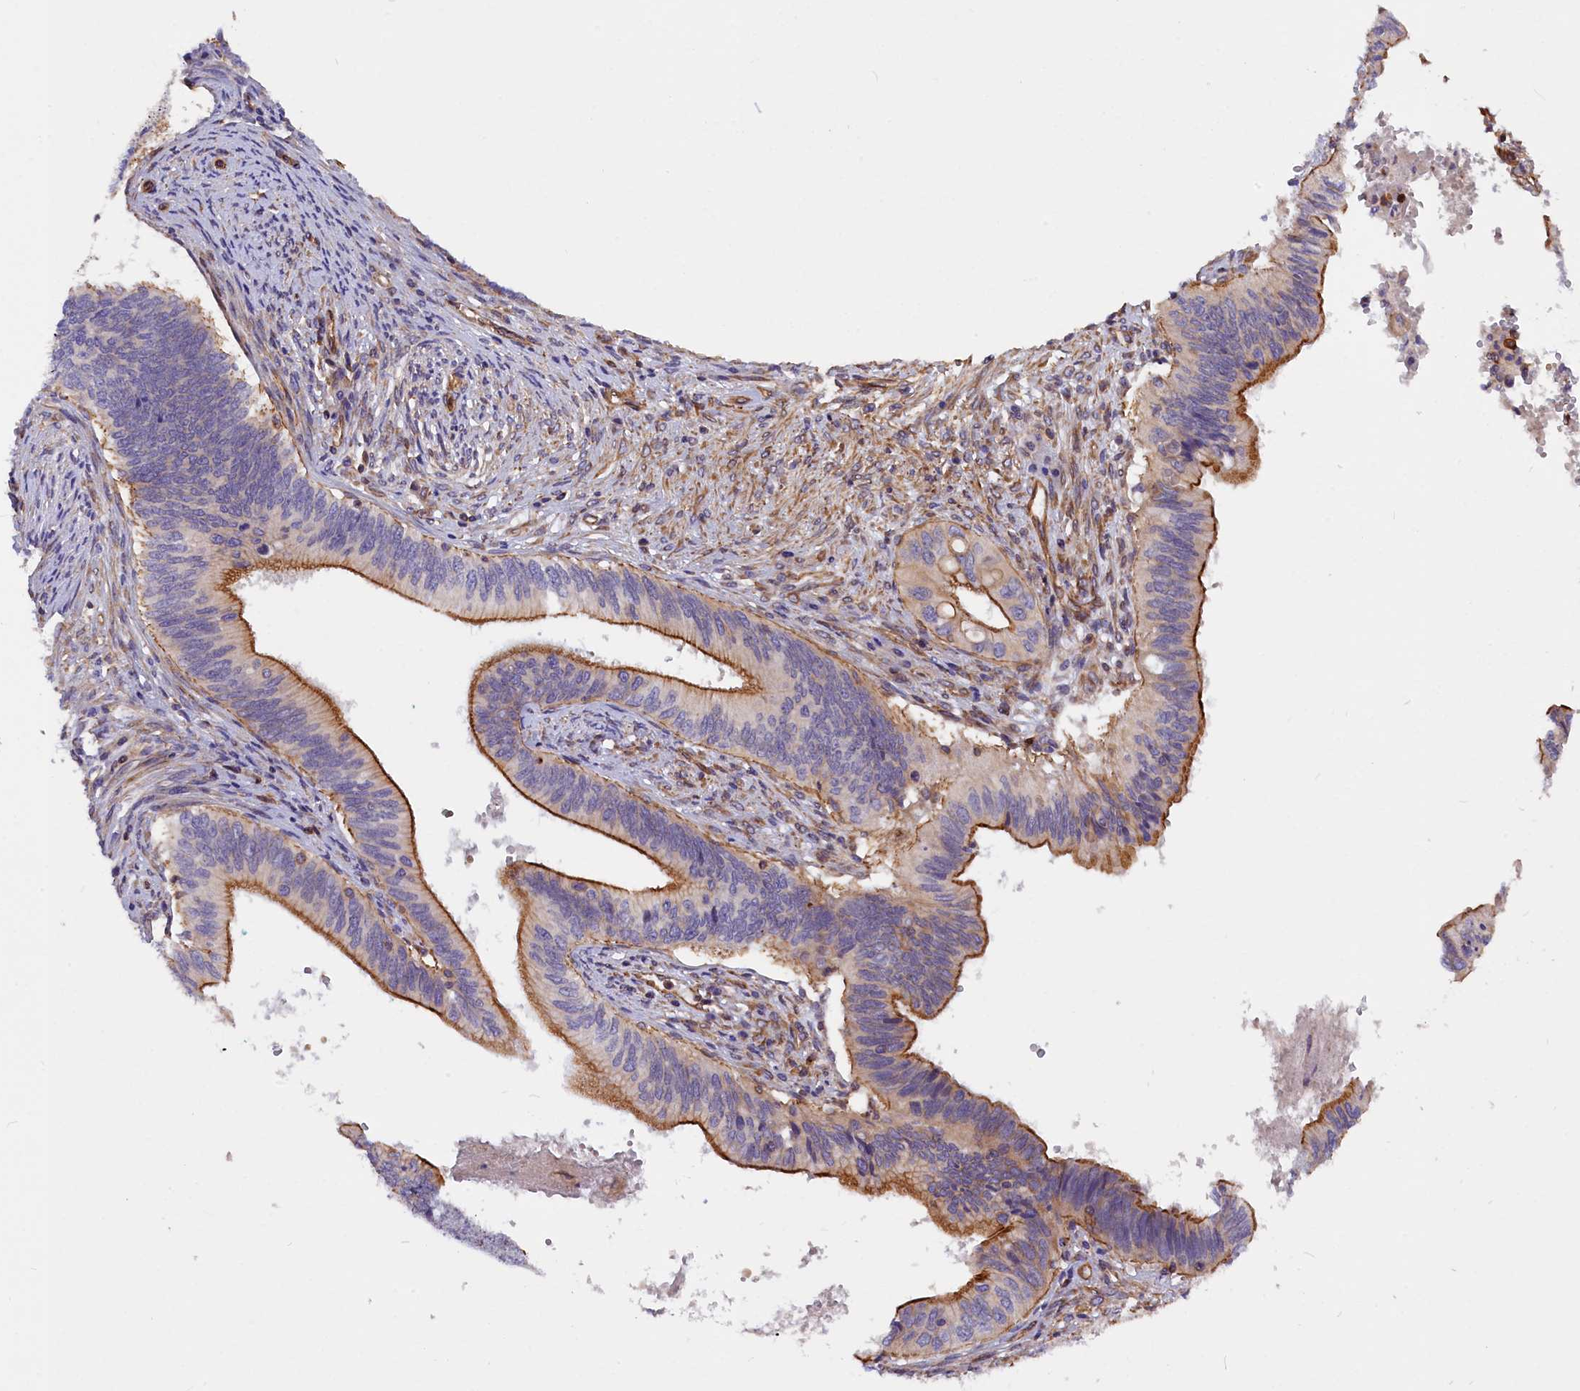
{"staining": {"intensity": "moderate", "quantity": ">75%", "location": "cytoplasmic/membranous"}, "tissue": "cervical cancer", "cell_type": "Tumor cells", "image_type": "cancer", "snomed": [{"axis": "morphology", "description": "Adenocarcinoma, NOS"}, {"axis": "topography", "description": "Cervix"}], "caption": "There is medium levels of moderate cytoplasmic/membranous staining in tumor cells of cervical adenocarcinoma, as demonstrated by immunohistochemical staining (brown color).", "gene": "MED20", "patient": {"sex": "female", "age": 42}}